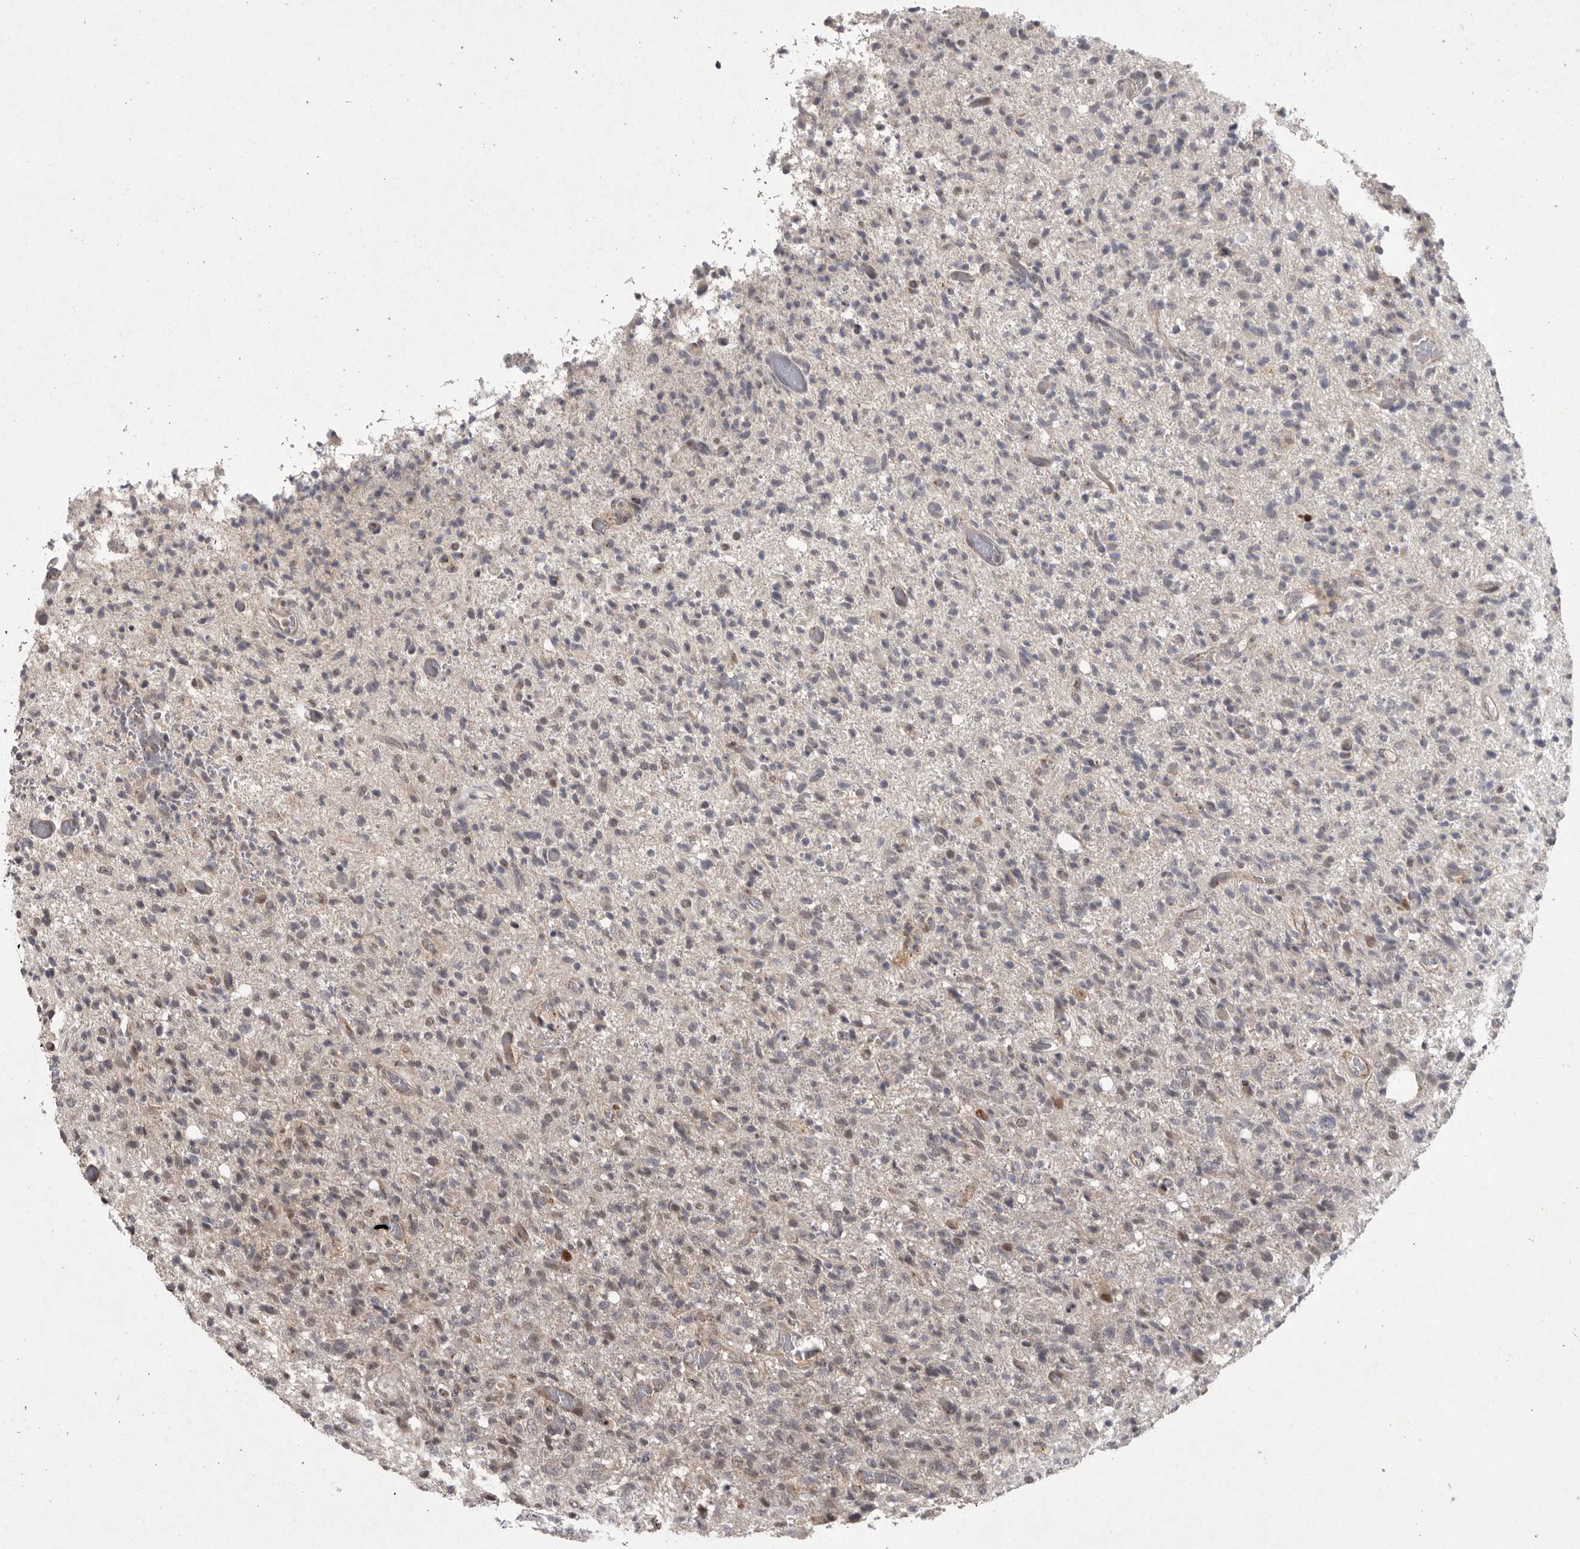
{"staining": {"intensity": "negative", "quantity": "none", "location": "none"}, "tissue": "glioma", "cell_type": "Tumor cells", "image_type": "cancer", "snomed": [{"axis": "morphology", "description": "Glioma, malignant, High grade"}, {"axis": "topography", "description": "Brain"}], "caption": "A histopathology image of human malignant glioma (high-grade) is negative for staining in tumor cells. (Stains: DAB immunohistochemistry (IHC) with hematoxylin counter stain, Microscopy: brightfield microscopy at high magnification).", "gene": "MAN2A1", "patient": {"sex": "female", "age": 57}}